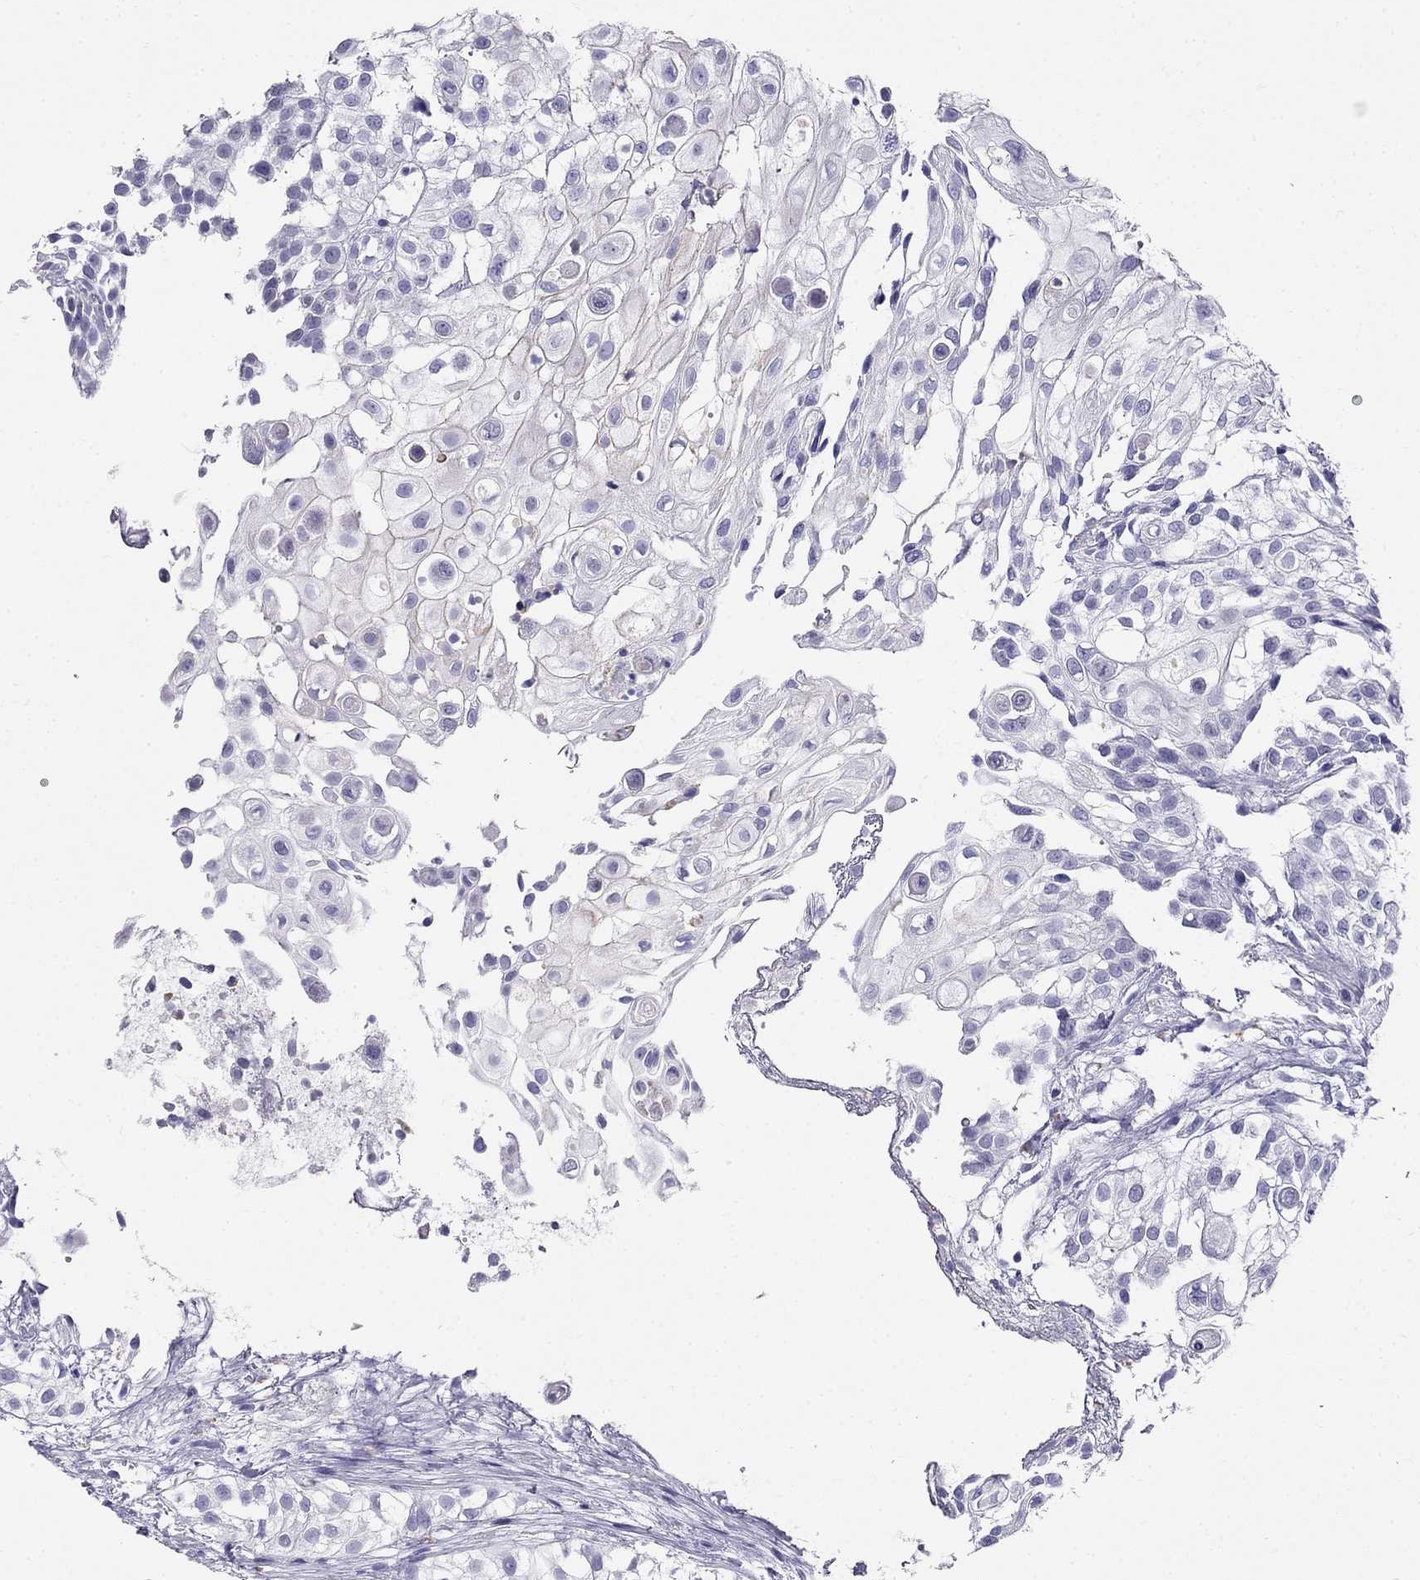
{"staining": {"intensity": "negative", "quantity": "none", "location": "none"}, "tissue": "urothelial cancer", "cell_type": "Tumor cells", "image_type": "cancer", "snomed": [{"axis": "morphology", "description": "Urothelial carcinoma, High grade"}, {"axis": "topography", "description": "Urinary bladder"}], "caption": "Immunohistochemistry of urothelial carcinoma (high-grade) shows no expression in tumor cells. (Stains: DAB immunohistochemistry (IHC) with hematoxylin counter stain, Microscopy: brightfield microscopy at high magnification).", "gene": "PPP1R36", "patient": {"sex": "female", "age": 79}}